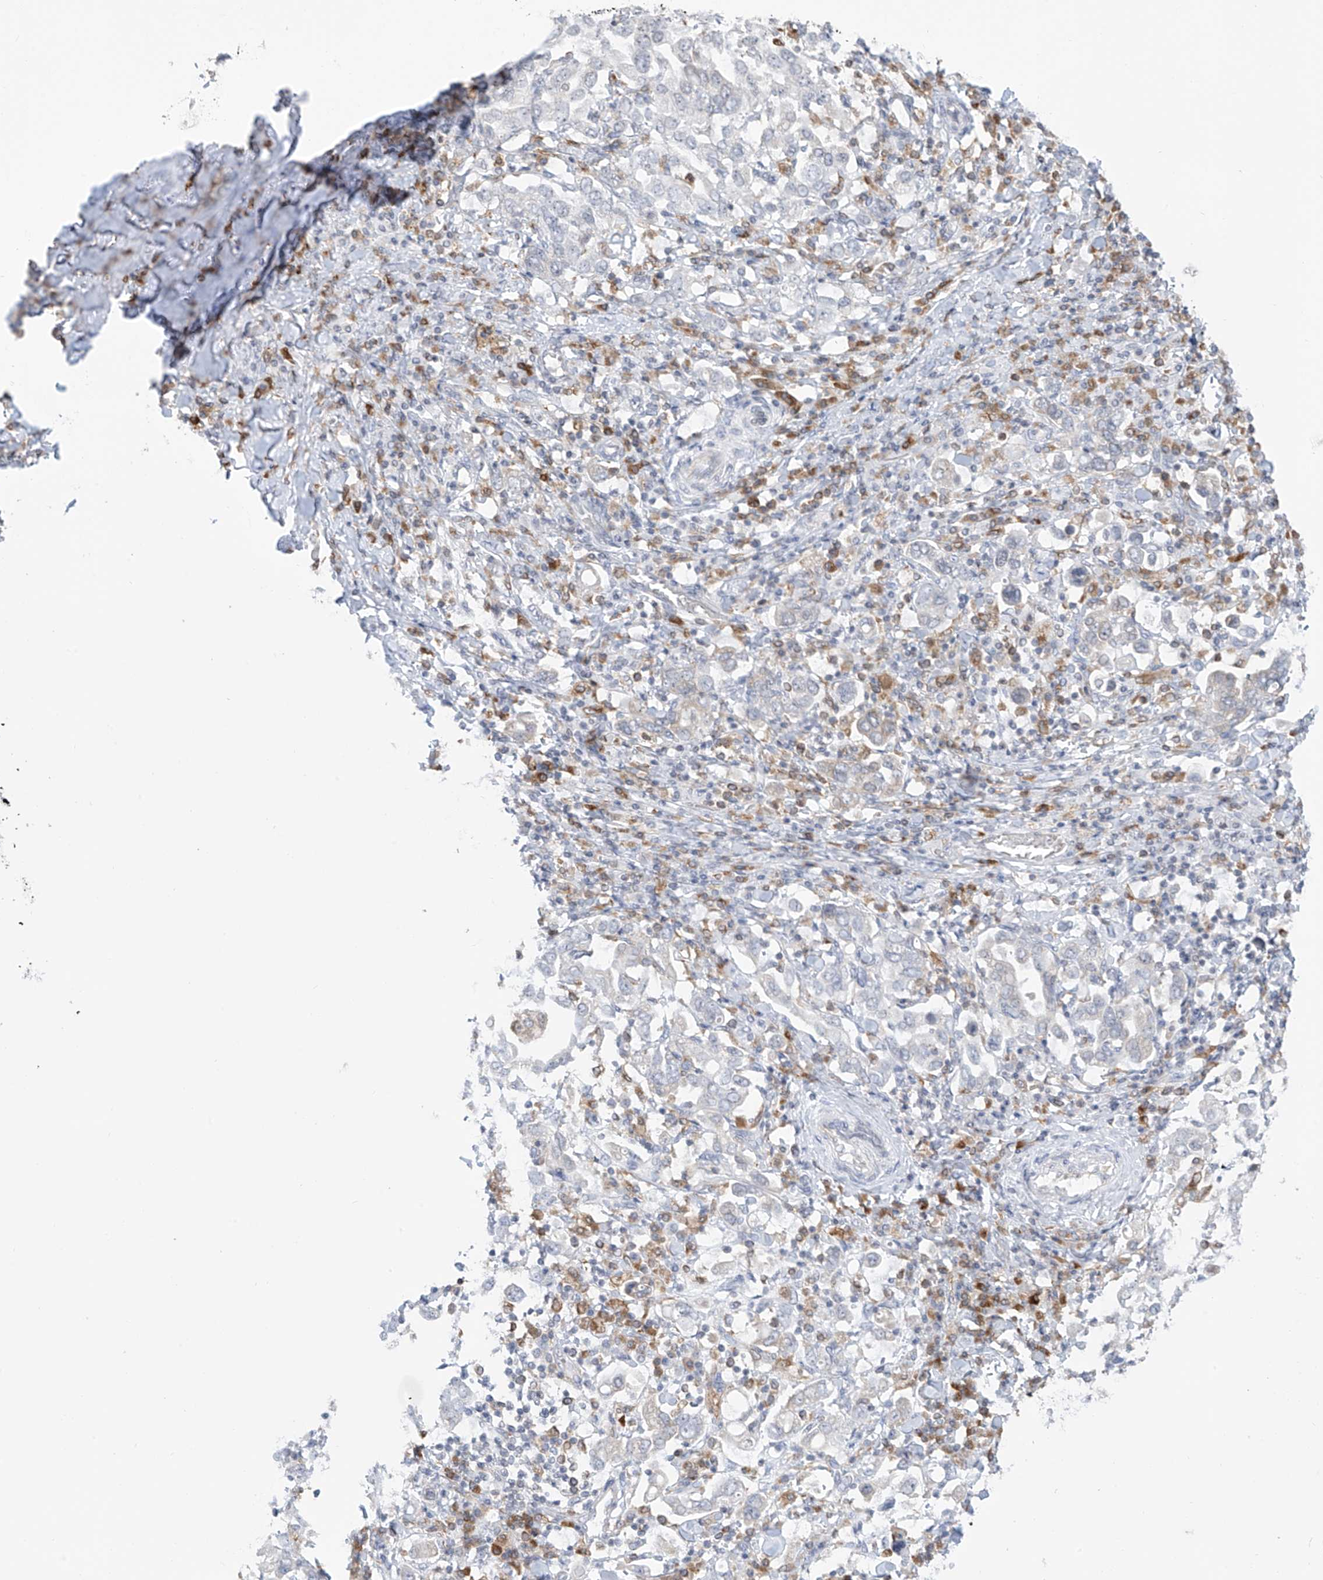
{"staining": {"intensity": "negative", "quantity": "none", "location": "none"}, "tissue": "stomach cancer", "cell_type": "Tumor cells", "image_type": "cancer", "snomed": [{"axis": "morphology", "description": "Adenocarcinoma, NOS"}, {"axis": "topography", "description": "Stomach, upper"}], "caption": "Stomach cancer (adenocarcinoma) stained for a protein using immunohistochemistry demonstrates no staining tumor cells.", "gene": "TBXAS1", "patient": {"sex": "male", "age": 62}}